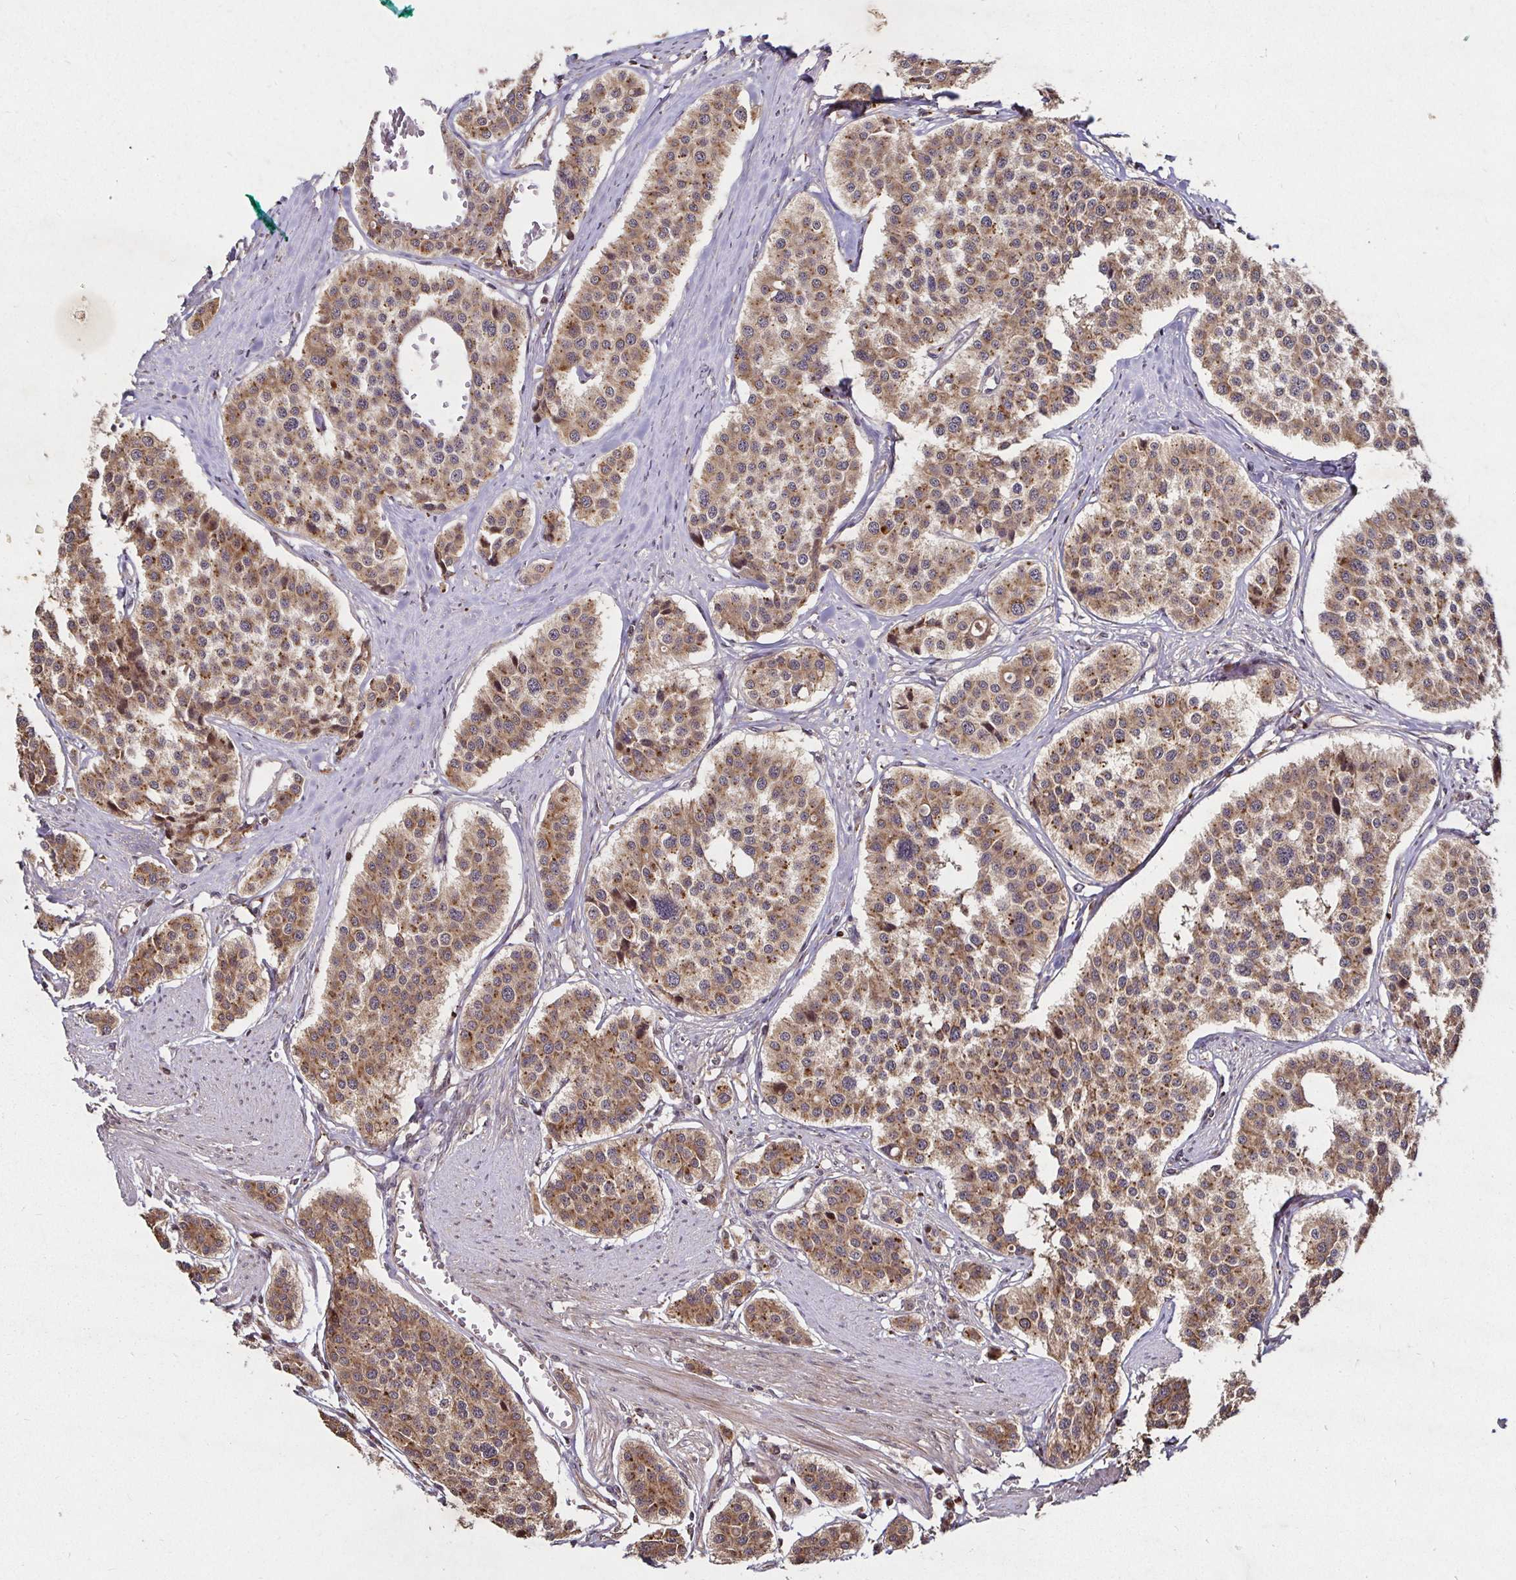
{"staining": {"intensity": "moderate", "quantity": ">75%", "location": "cytoplasmic/membranous"}, "tissue": "carcinoid", "cell_type": "Tumor cells", "image_type": "cancer", "snomed": [{"axis": "morphology", "description": "Carcinoid, malignant, NOS"}, {"axis": "topography", "description": "Small intestine"}], "caption": "A micrograph of carcinoid stained for a protein reveals moderate cytoplasmic/membranous brown staining in tumor cells.", "gene": "SMYD3", "patient": {"sex": "male", "age": 60}}